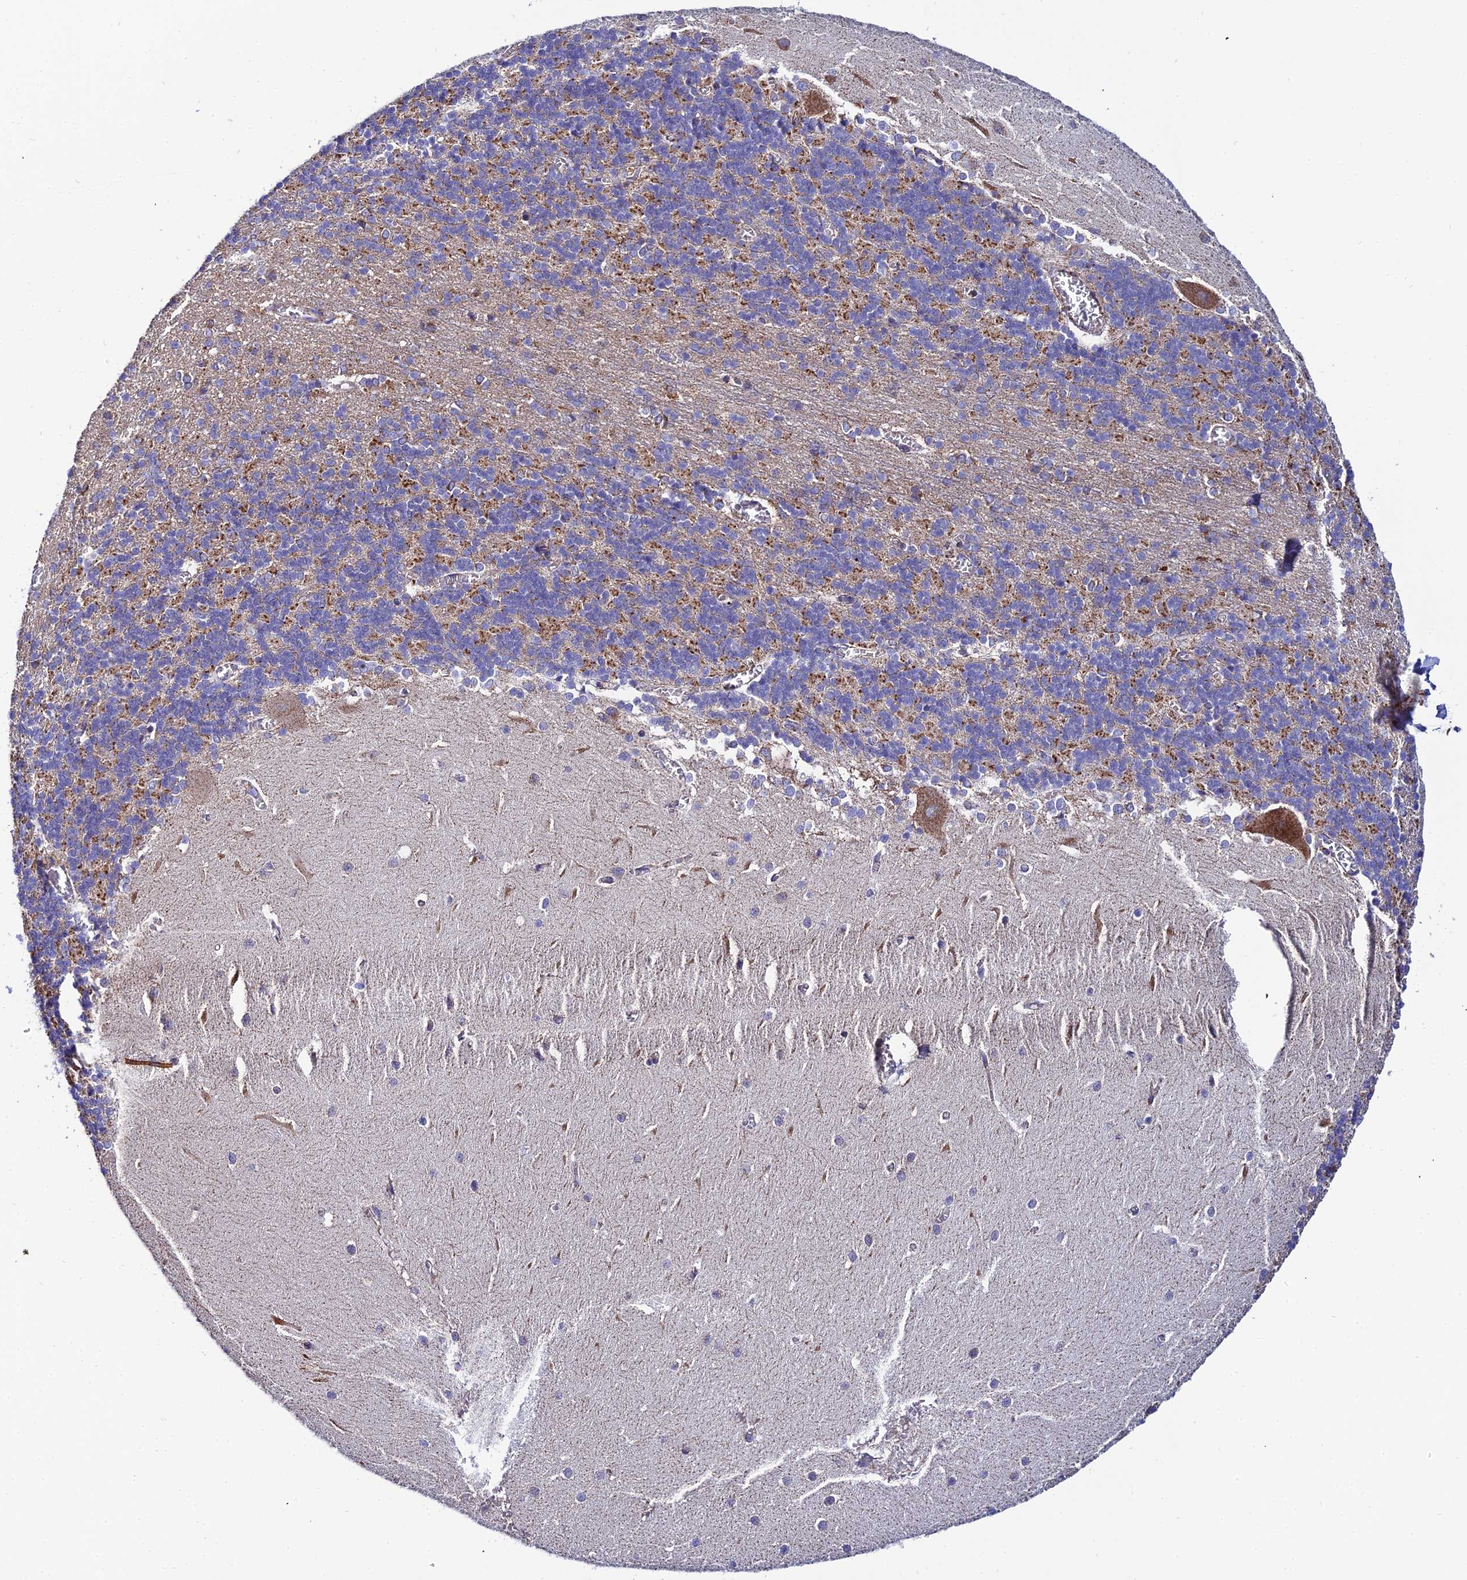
{"staining": {"intensity": "moderate", "quantity": "25%-75%", "location": "cytoplasmic/membranous"}, "tissue": "cerebellum", "cell_type": "Cells in granular layer", "image_type": "normal", "snomed": [{"axis": "morphology", "description": "Normal tissue, NOS"}, {"axis": "topography", "description": "Cerebellum"}], "caption": "Benign cerebellum demonstrates moderate cytoplasmic/membranous staining in about 25%-75% of cells in granular layer, visualized by immunohistochemistry. (DAB (3,3'-diaminobenzidine) IHC with brightfield microscopy, high magnification).", "gene": "NIPSNAP3A", "patient": {"sex": "male", "age": 37}}